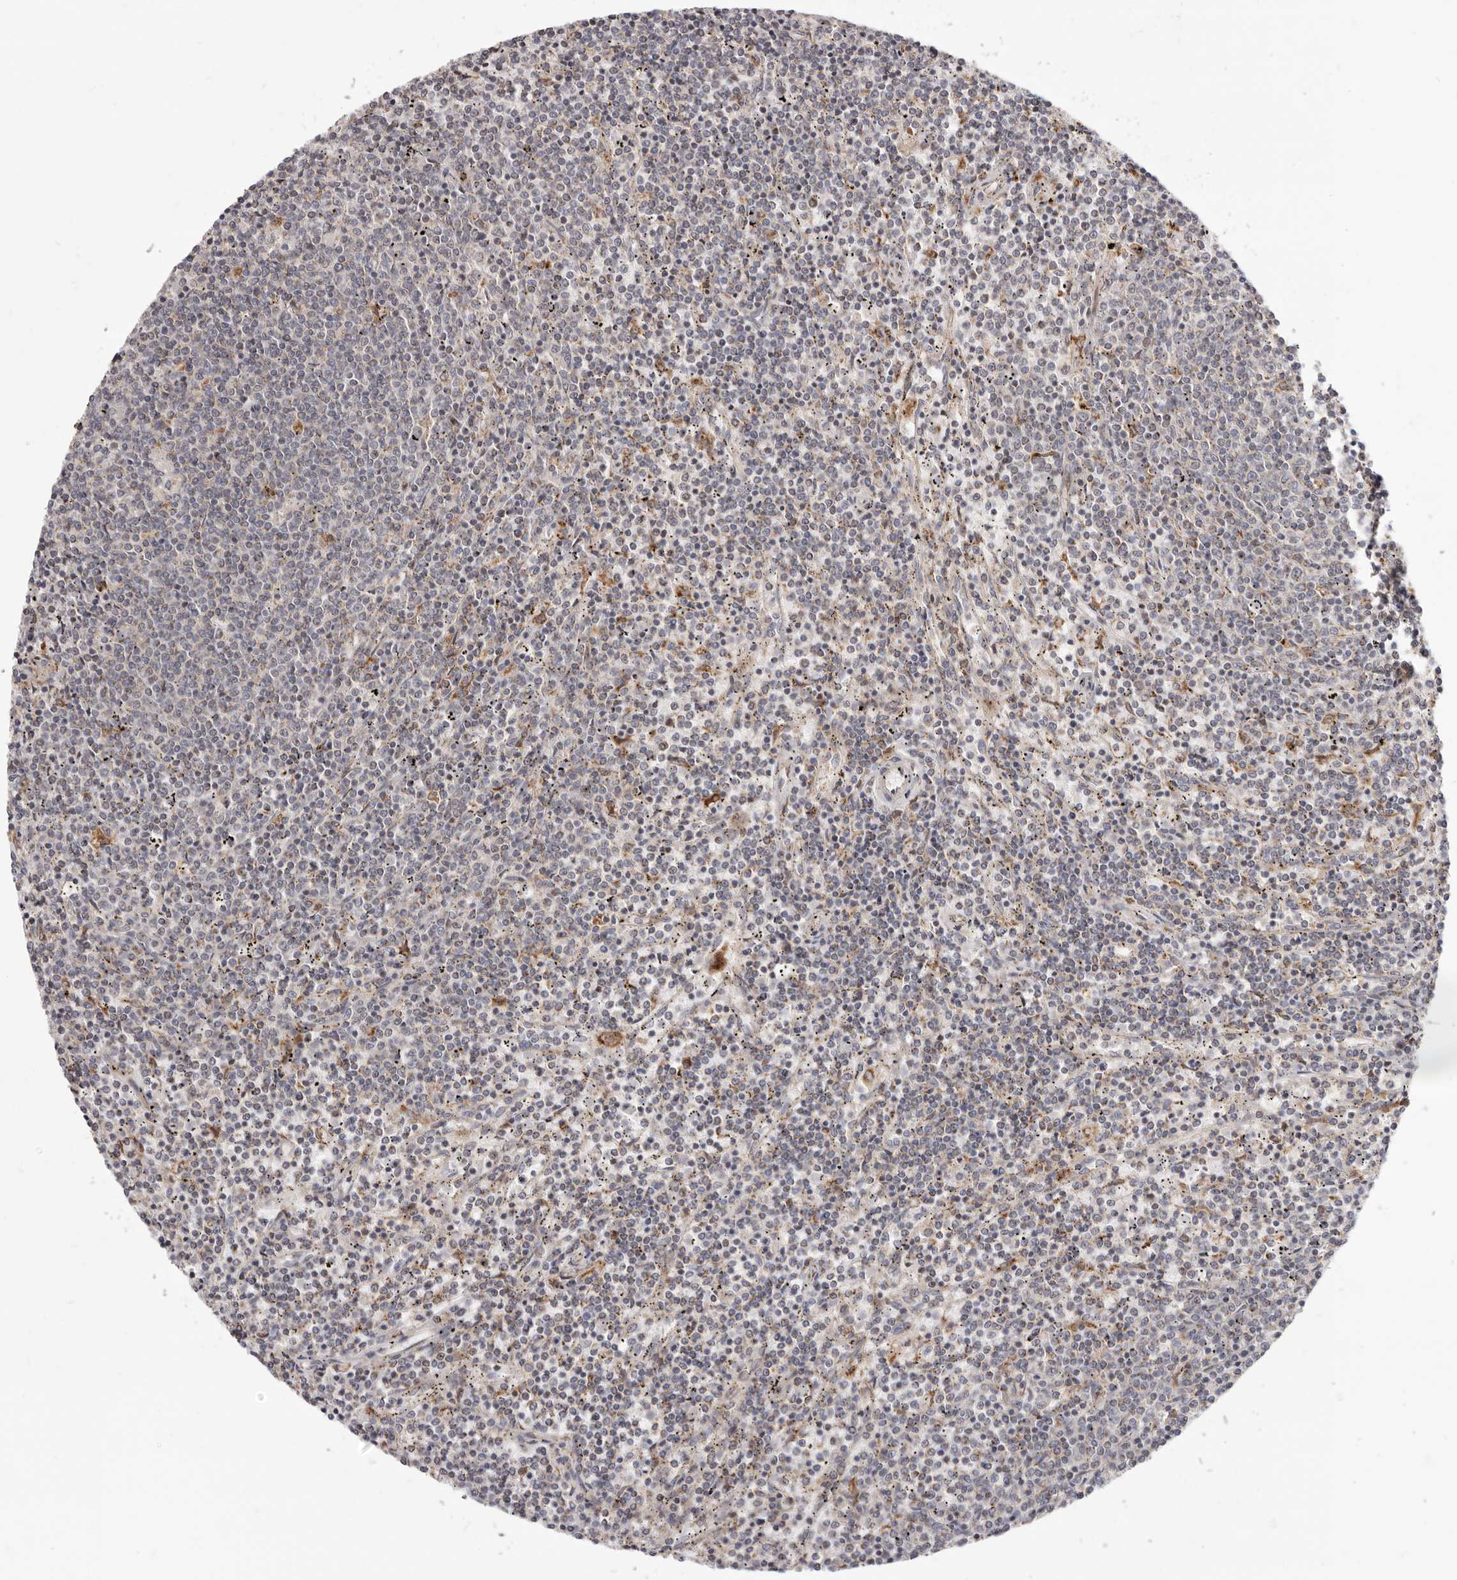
{"staining": {"intensity": "negative", "quantity": "none", "location": "none"}, "tissue": "lymphoma", "cell_type": "Tumor cells", "image_type": "cancer", "snomed": [{"axis": "morphology", "description": "Malignant lymphoma, non-Hodgkin's type, Low grade"}, {"axis": "topography", "description": "Spleen"}], "caption": "Low-grade malignant lymphoma, non-Hodgkin's type stained for a protein using IHC demonstrates no positivity tumor cells.", "gene": "TOR3A", "patient": {"sex": "female", "age": 50}}